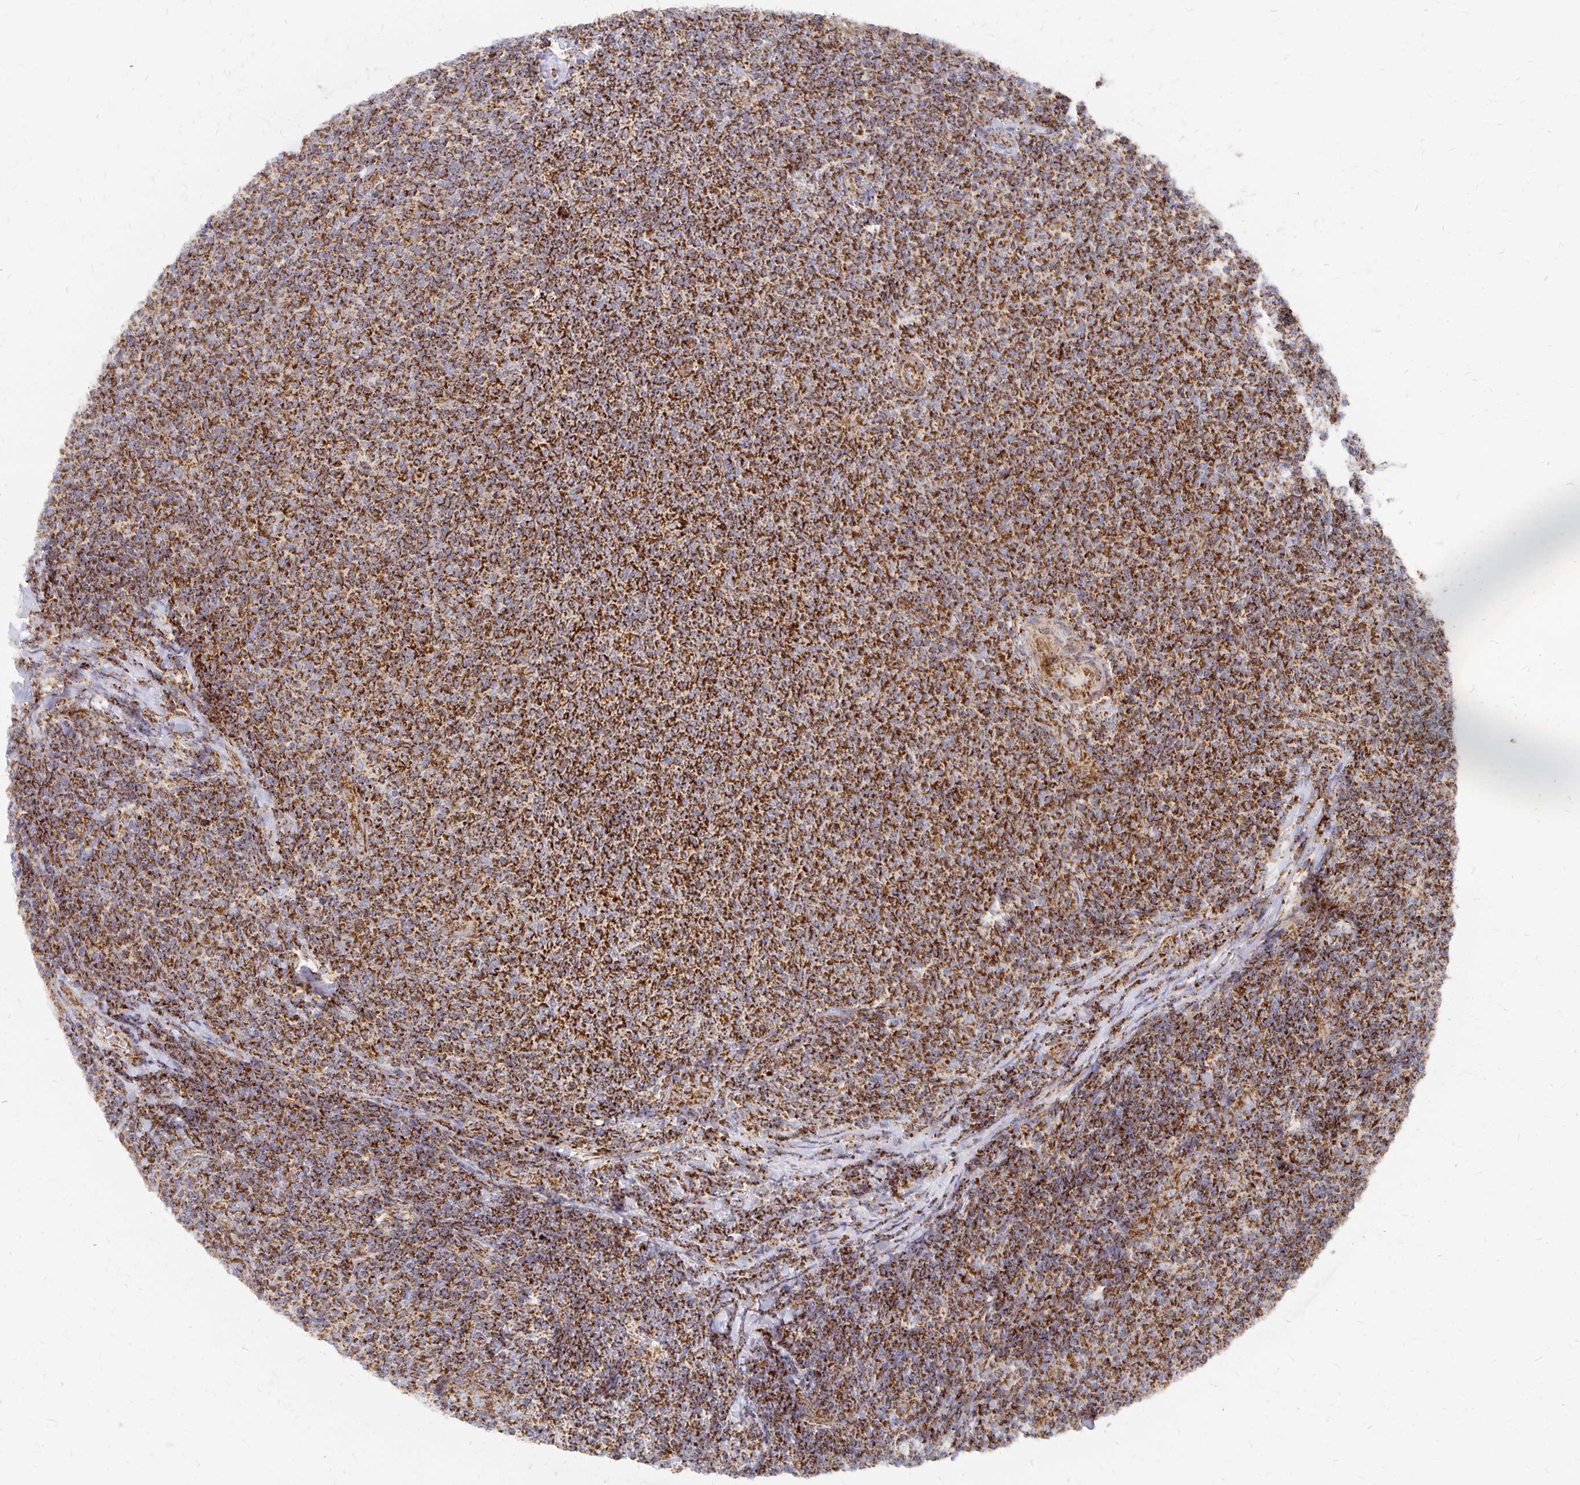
{"staining": {"intensity": "strong", "quantity": ">75%", "location": "cytoplasmic/membranous"}, "tissue": "lymphoma", "cell_type": "Tumor cells", "image_type": "cancer", "snomed": [{"axis": "morphology", "description": "Malignant lymphoma, non-Hodgkin's type, Low grade"}, {"axis": "topography", "description": "Lymph node"}], "caption": "A histopathology image showing strong cytoplasmic/membranous staining in about >75% of tumor cells in lymphoma, as visualized by brown immunohistochemical staining.", "gene": "STOML2", "patient": {"sex": "male", "age": 52}}